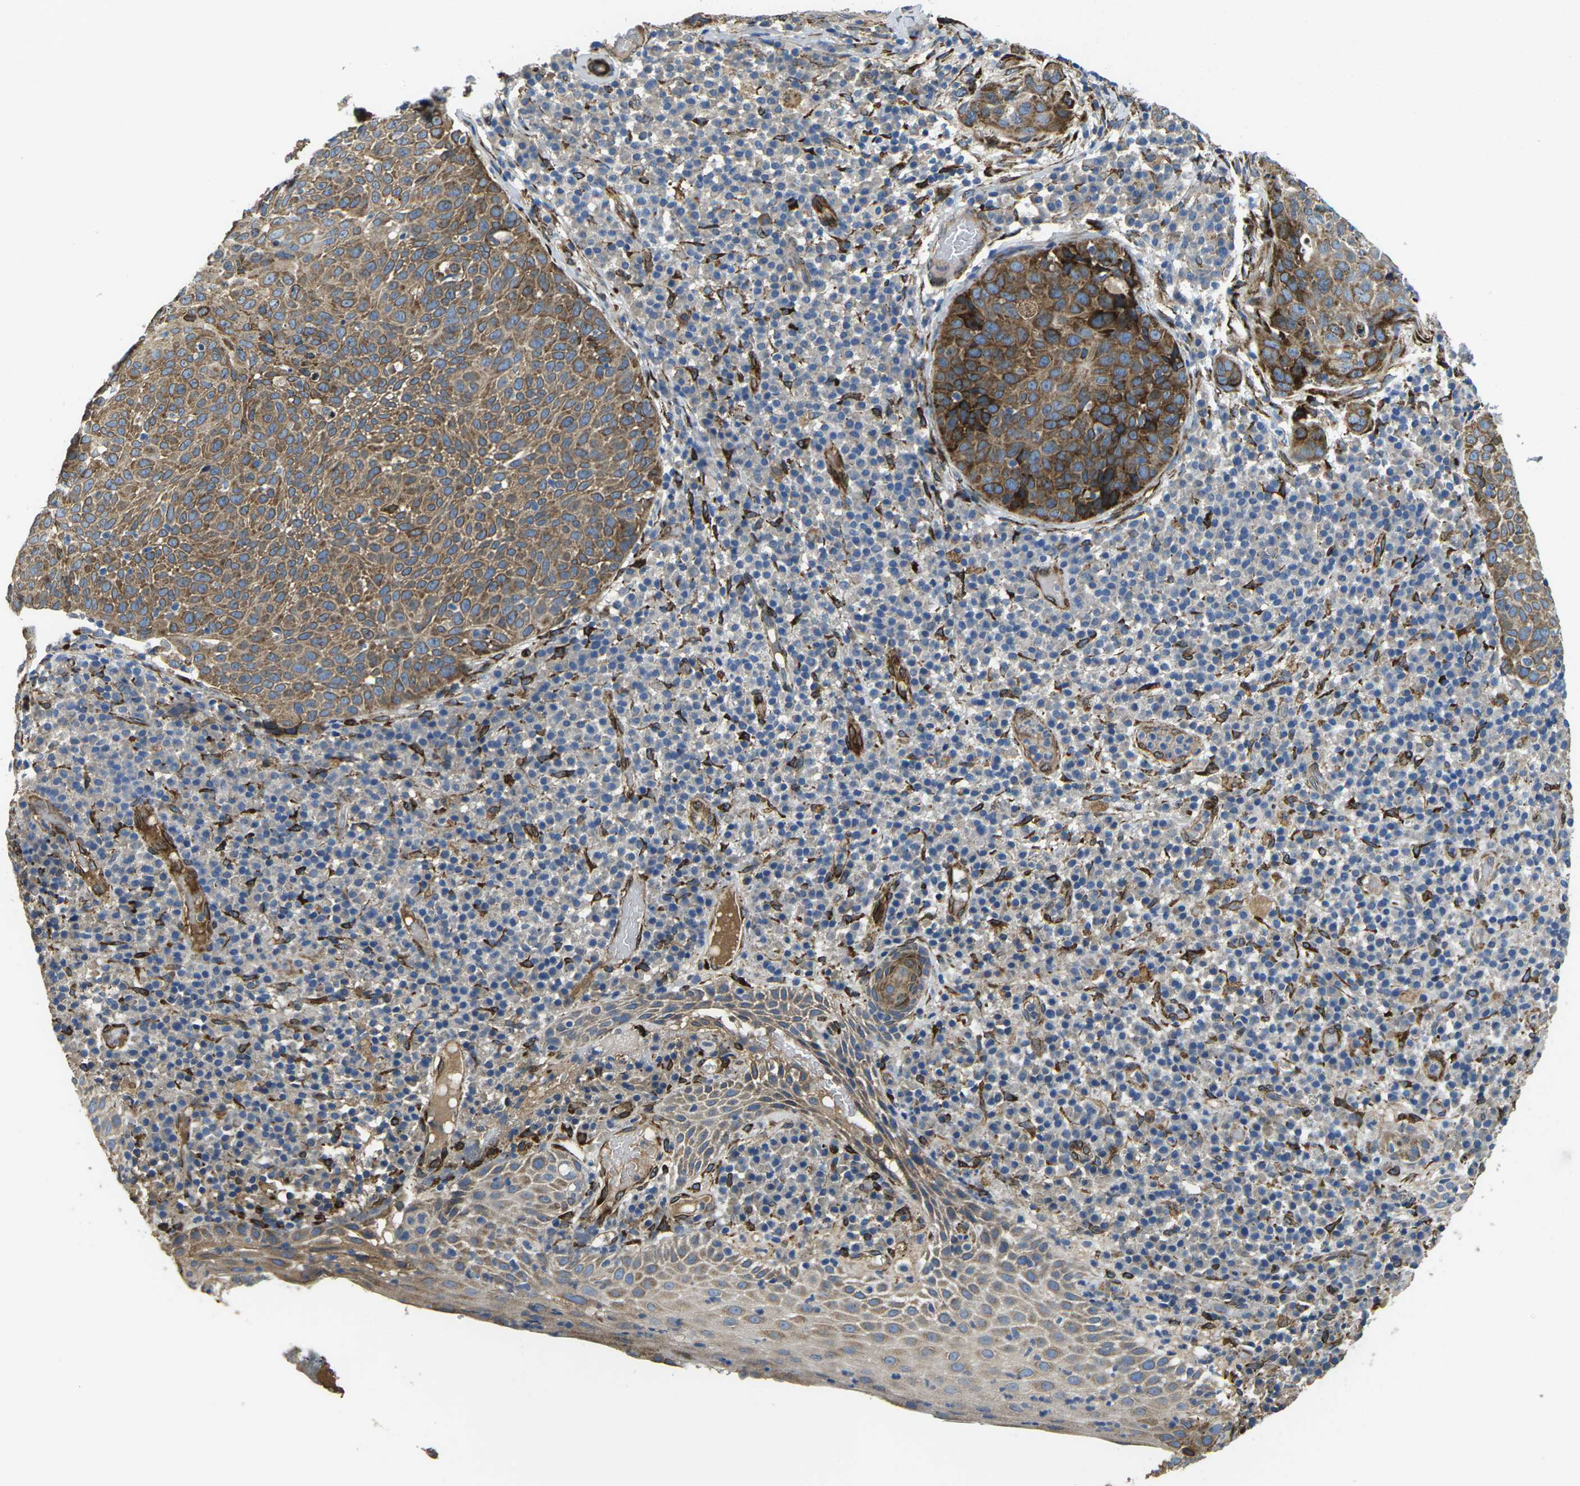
{"staining": {"intensity": "moderate", "quantity": ">75%", "location": "cytoplasmic/membranous"}, "tissue": "skin cancer", "cell_type": "Tumor cells", "image_type": "cancer", "snomed": [{"axis": "morphology", "description": "Squamous cell carcinoma in situ, NOS"}, {"axis": "morphology", "description": "Squamous cell carcinoma, NOS"}, {"axis": "topography", "description": "Skin"}], "caption": "A photomicrograph of skin cancer stained for a protein displays moderate cytoplasmic/membranous brown staining in tumor cells.", "gene": "PDZD8", "patient": {"sex": "male", "age": 93}}